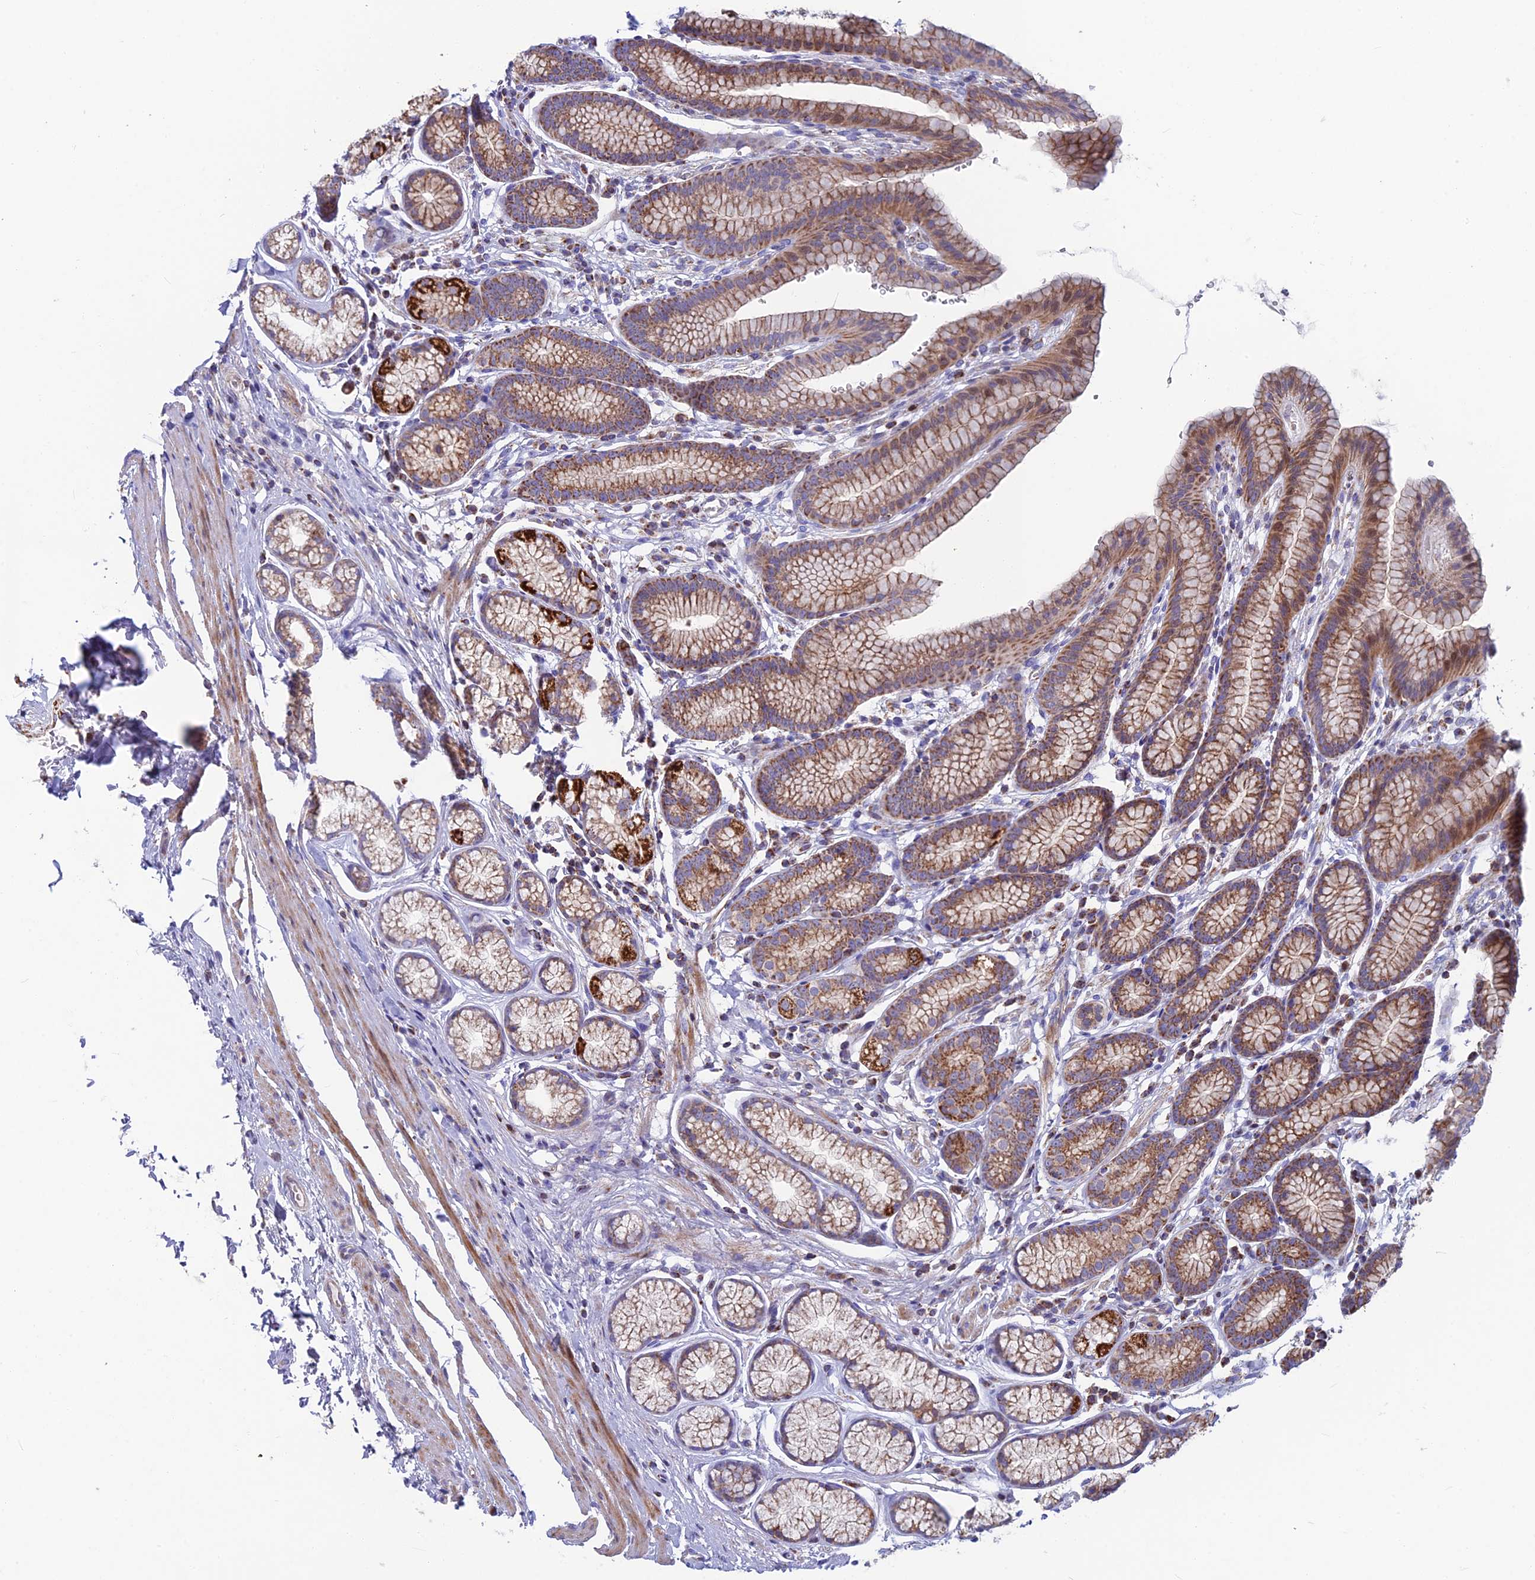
{"staining": {"intensity": "strong", "quantity": "25%-75%", "location": "cytoplasmic/membranous"}, "tissue": "stomach", "cell_type": "Glandular cells", "image_type": "normal", "snomed": [{"axis": "morphology", "description": "Normal tissue, NOS"}, {"axis": "topography", "description": "Stomach"}], "caption": "Unremarkable stomach was stained to show a protein in brown. There is high levels of strong cytoplasmic/membranous positivity in approximately 25%-75% of glandular cells. The protein of interest is stained brown, and the nuclei are stained in blue (DAB IHC with brightfield microscopy, high magnification).", "gene": "CS", "patient": {"sex": "male", "age": 42}}